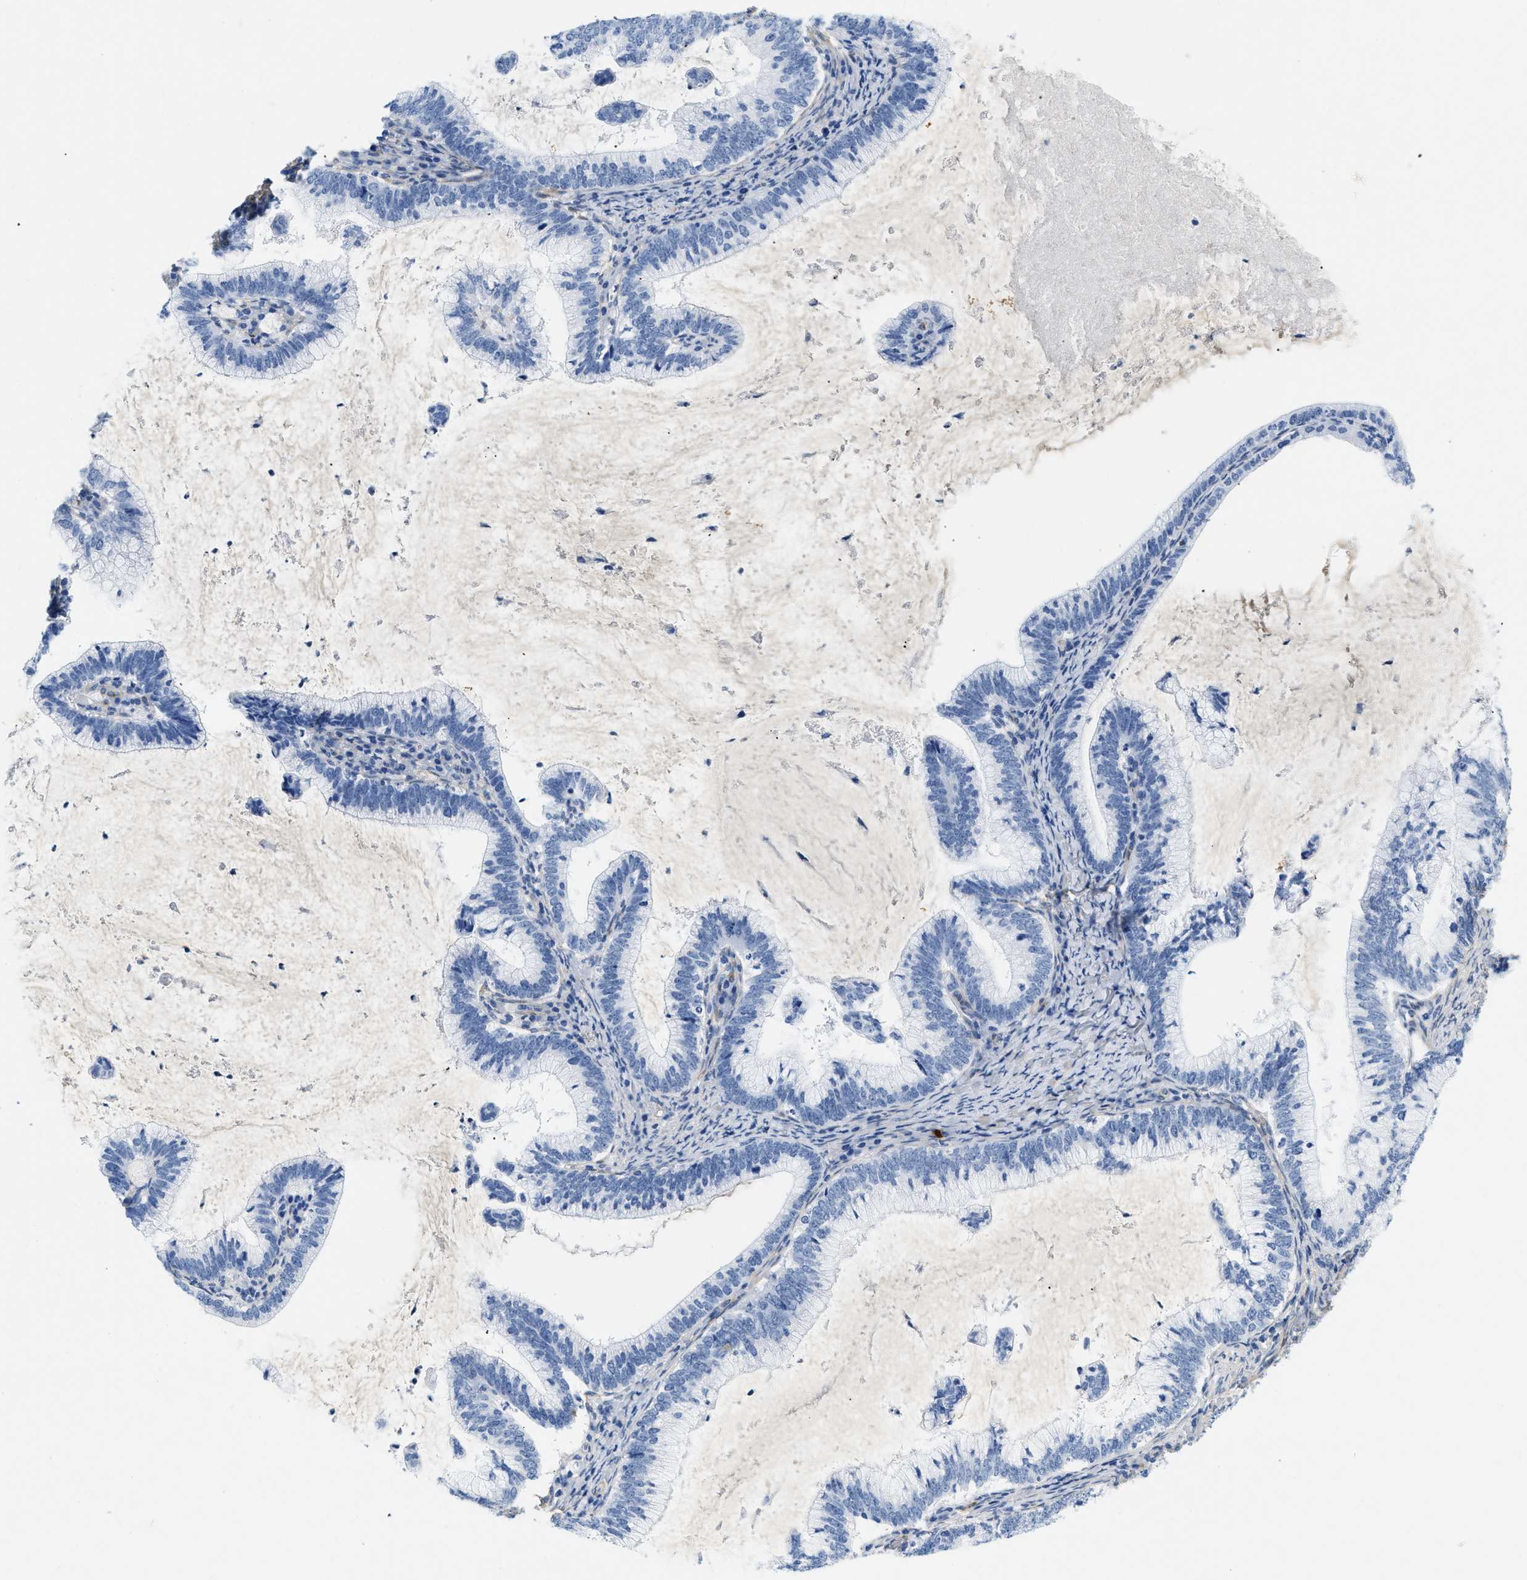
{"staining": {"intensity": "negative", "quantity": "none", "location": "none"}, "tissue": "cervical cancer", "cell_type": "Tumor cells", "image_type": "cancer", "snomed": [{"axis": "morphology", "description": "Adenocarcinoma, NOS"}, {"axis": "topography", "description": "Cervix"}], "caption": "Tumor cells show no significant protein expression in adenocarcinoma (cervical).", "gene": "PDGFRB", "patient": {"sex": "female", "age": 36}}